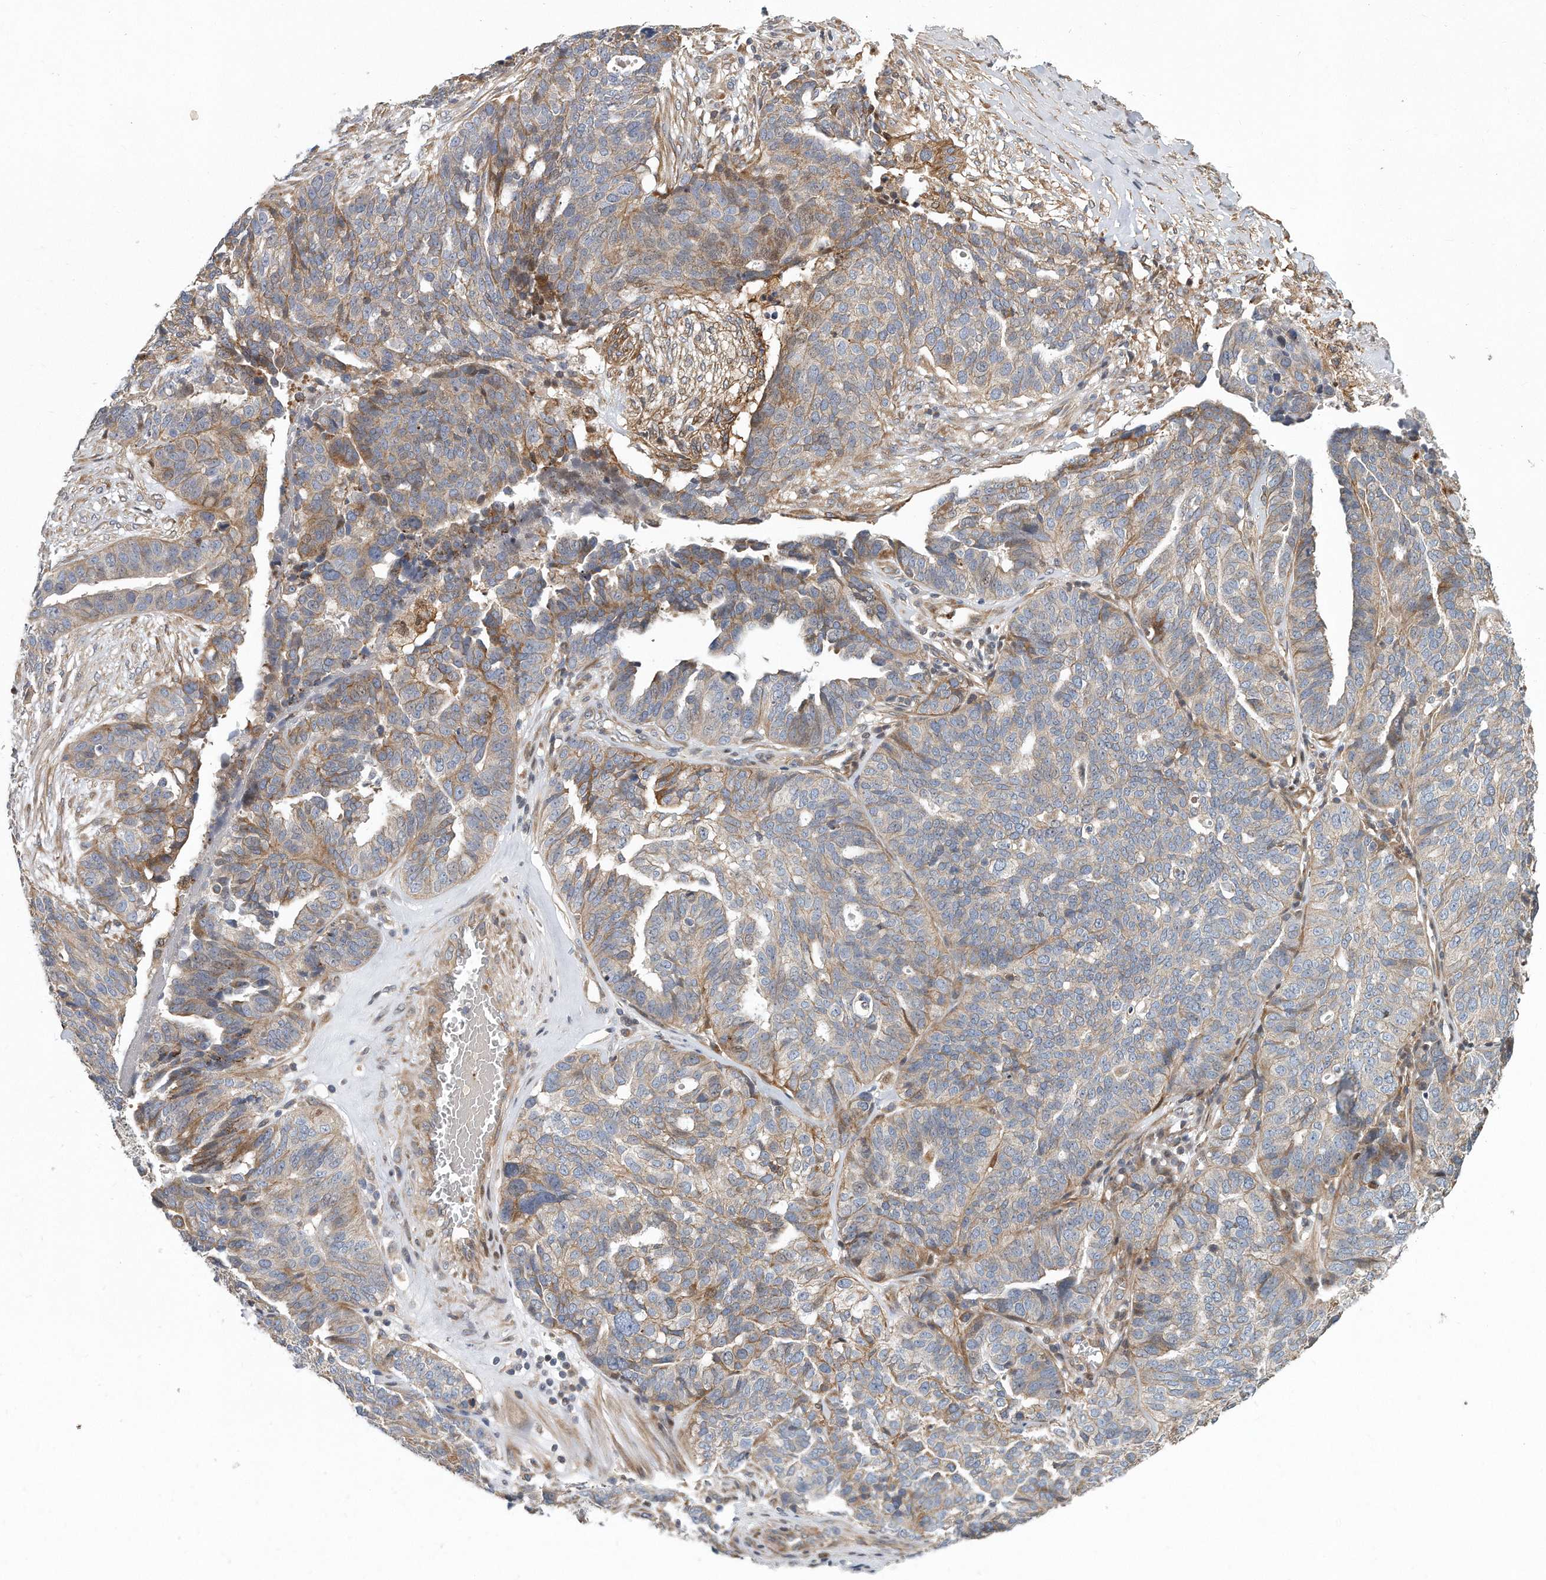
{"staining": {"intensity": "moderate", "quantity": "25%-75%", "location": "cytoplasmic/membranous"}, "tissue": "ovarian cancer", "cell_type": "Tumor cells", "image_type": "cancer", "snomed": [{"axis": "morphology", "description": "Cystadenocarcinoma, serous, NOS"}, {"axis": "topography", "description": "Ovary"}], "caption": "Immunohistochemistry photomicrograph of human ovarian serous cystadenocarcinoma stained for a protein (brown), which exhibits medium levels of moderate cytoplasmic/membranous expression in about 25%-75% of tumor cells.", "gene": "PCDH8", "patient": {"sex": "female", "age": 59}}